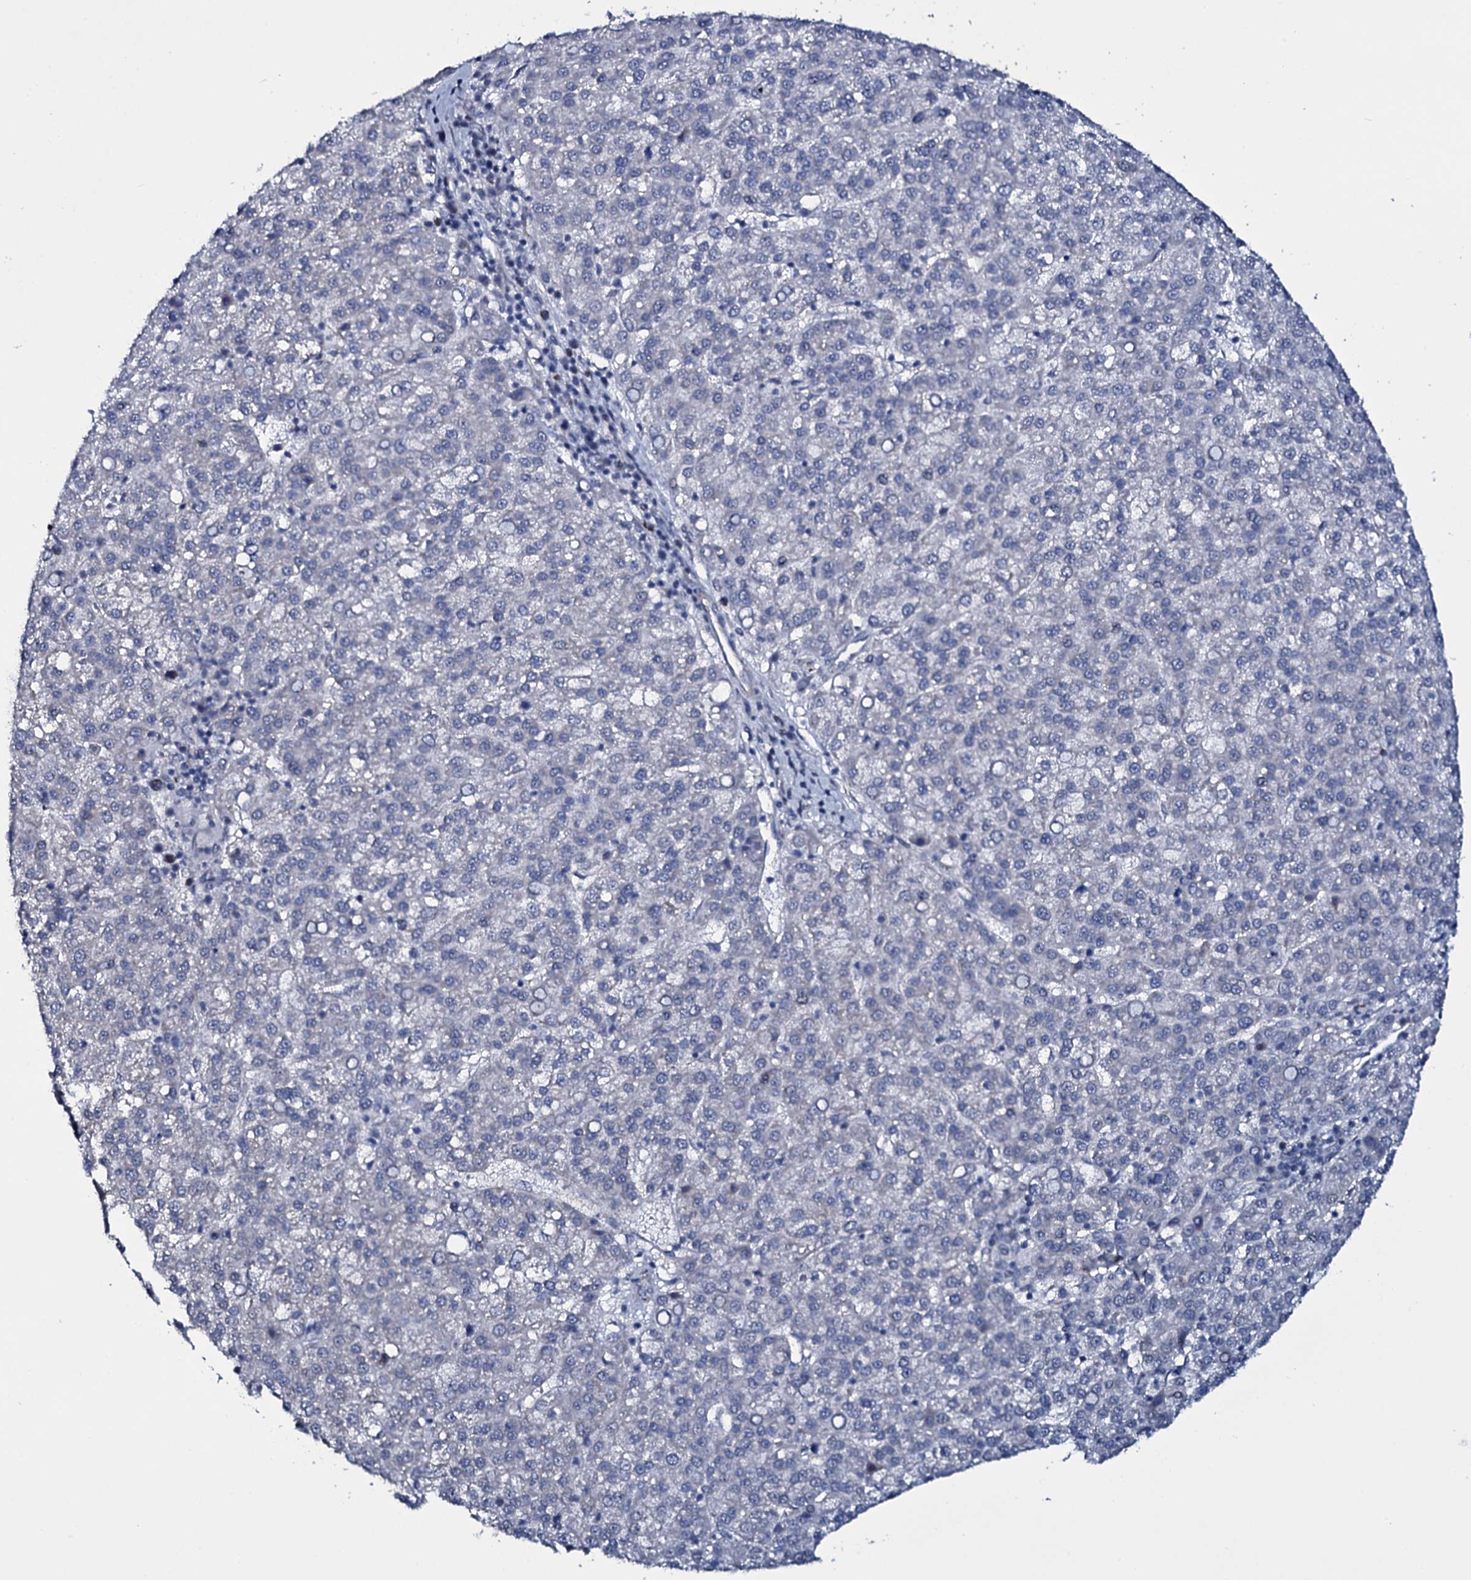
{"staining": {"intensity": "negative", "quantity": "none", "location": "none"}, "tissue": "liver cancer", "cell_type": "Tumor cells", "image_type": "cancer", "snomed": [{"axis": "morphology", "description": "Carcinoma, Hepatocellular, NOS"}, {"axis": "topography", "description": "Liver"}], "caption": "Tumor cells show no significant protein staining in liver cancer (hepatocellular carcinoma).", "gene": "WIPF3", "patient": {"sex": "female", "age": 58}}